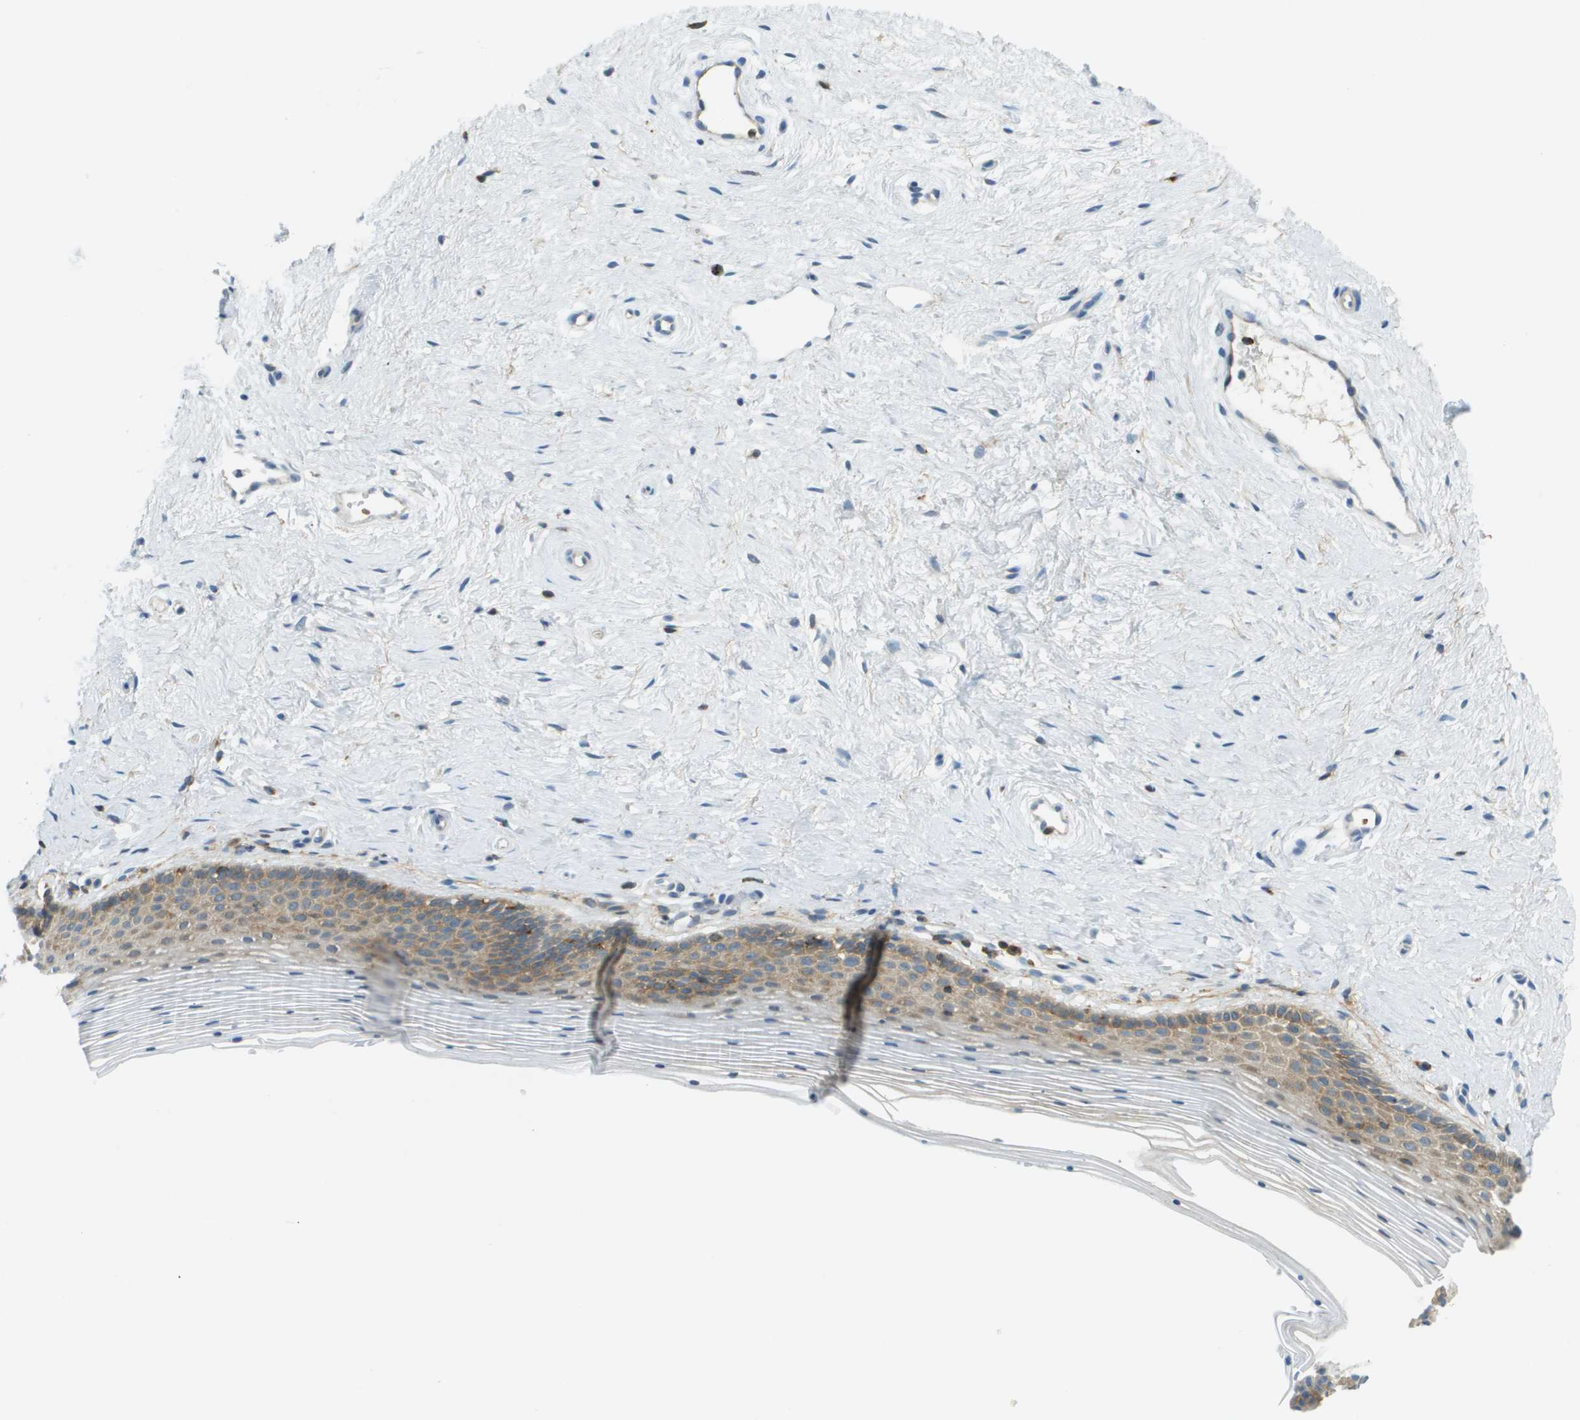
{"staining": {"intensity": "moderate", "quantity": "<25%", "location": "cytoplasmic/membranous"}, "tissue": "vagina", "cell_type": "Squamous epithelial cells", "image_type": "normal", "snomed": [{"axis": "morphology", "description": "Normal tissue, NOS"}, {"axis": "topography", "description": "Vagina"}], "caption": "The micrograph exhibits immunohistochemical staining of unremarkable vagina. There is moderate cytoplasmic/membranous staining is appreciated in about <25% of squamous epithelial cells.", "gene": "PLBD2", "patient": {"sex": "female", "age": 32}}